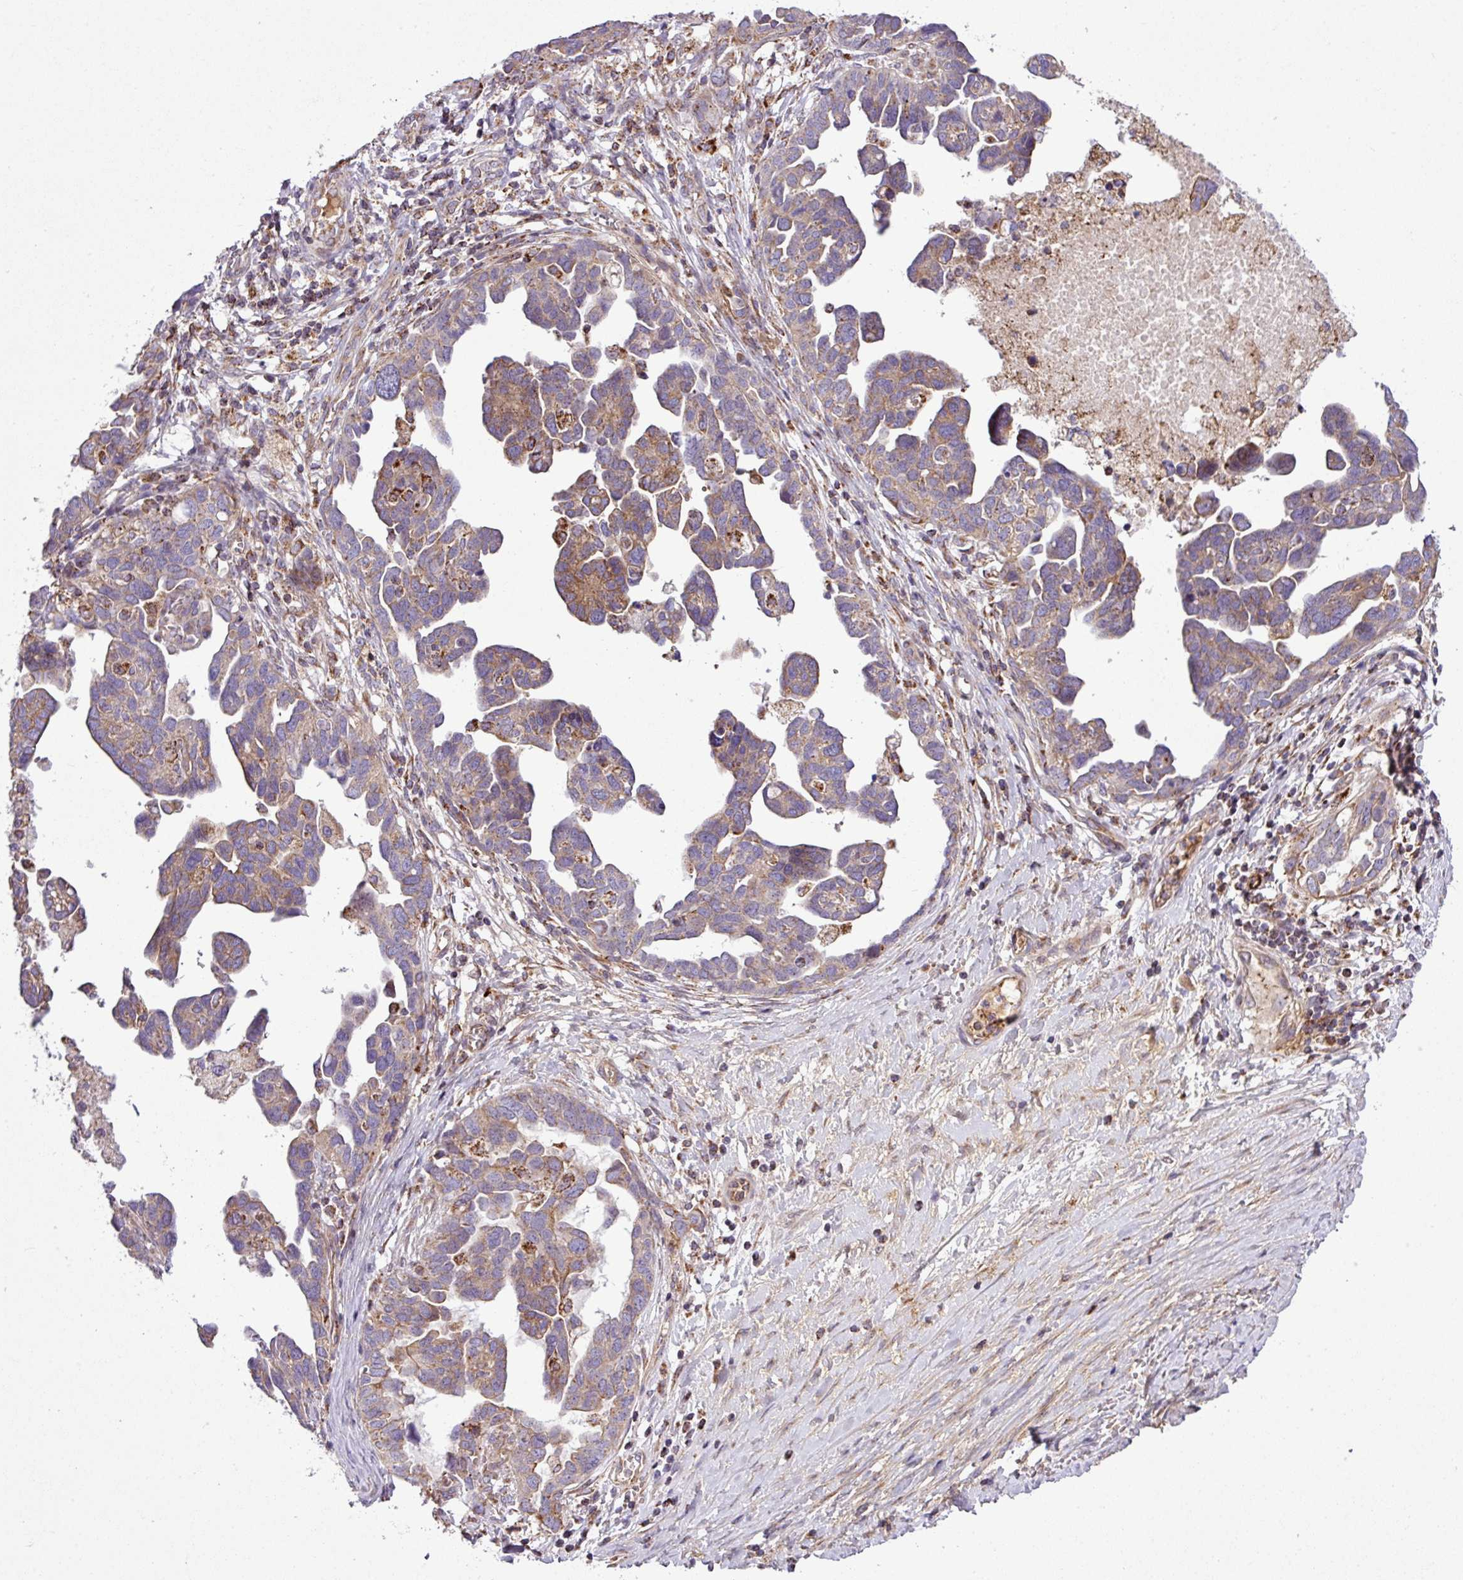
{"staining": {"intensity": "moderate", "quantity": "25%-75%", "location": "cytoplasmic/membranous"}, "tissue": "ovarian cancer", "cell_type": "Tumor cells", "image_type": "cancer", "snomed": [{"axis": "morphology", "description": "Cystadenocarcinoma, serous, NOS"}, {"axis": "topography", "description": "Ovary"}], "caption": "High-power microscopy captured an immunohistochemistry histopathology image of ovarian cancer, revealing moderate cytoplasmic/membranous positivity in approximately 25%-75% of tumor cells.", "gene": "ZNF569", "patient": {"sex": "female", "age": 54}}